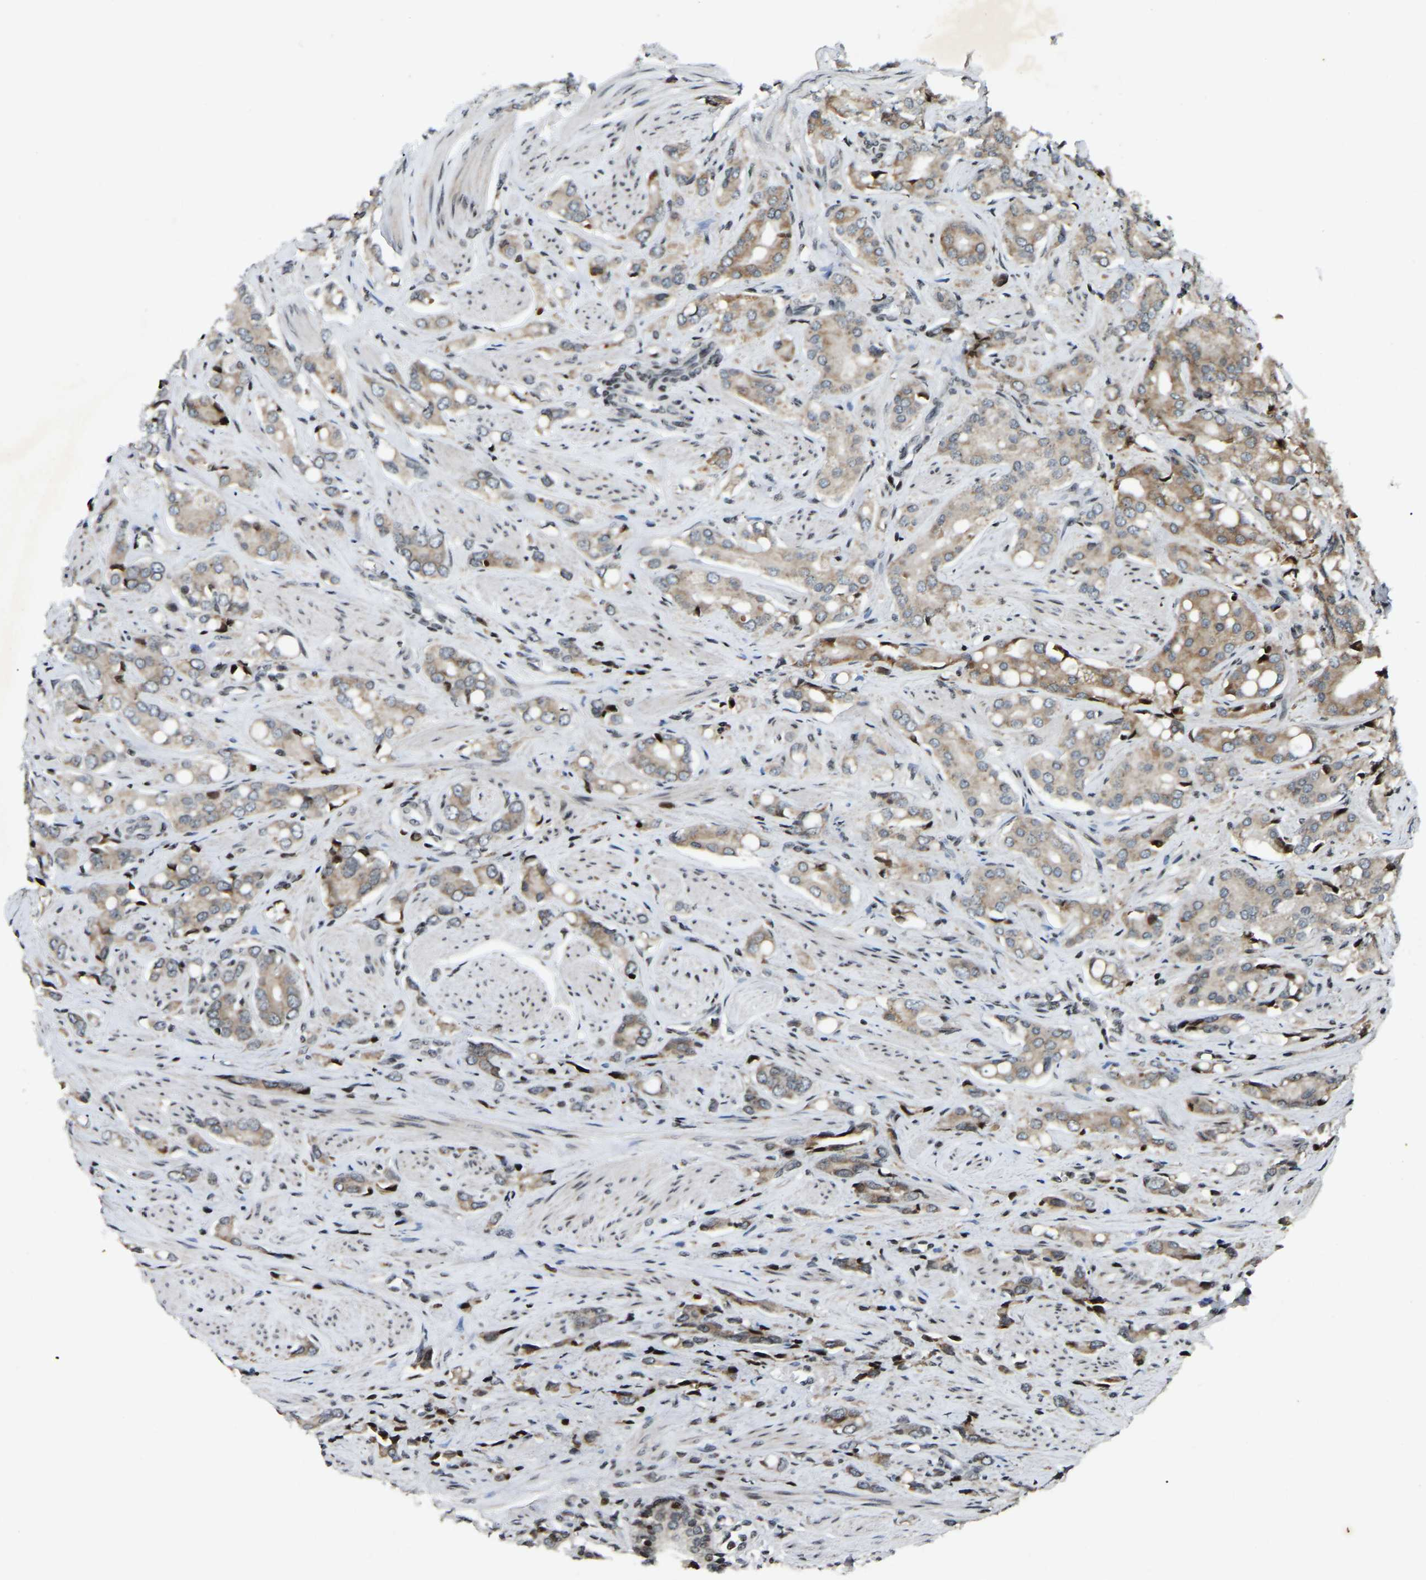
{"staining": {"intensity": "moderate", "quantity": ">75%", "location": "cytoplasmic/membranous"}, "tissue": "prostate cancer", "cell_type": "Tumor cells", "image_type": "cancer", "snomed": [{"axis": "morphology", "description": "Adenocarcinoma, High grade"}, {"axis": "topography", "description": "Prostate"}], "caption": "Protein expression analysis of human high-grade adenocarcinoma (prostate) reveals moderate cytoplasmic/membranous positivity in approximately >75% of tumor cells.", "gene": "PARL", "patient": {"sex": "male", "age": 52}}